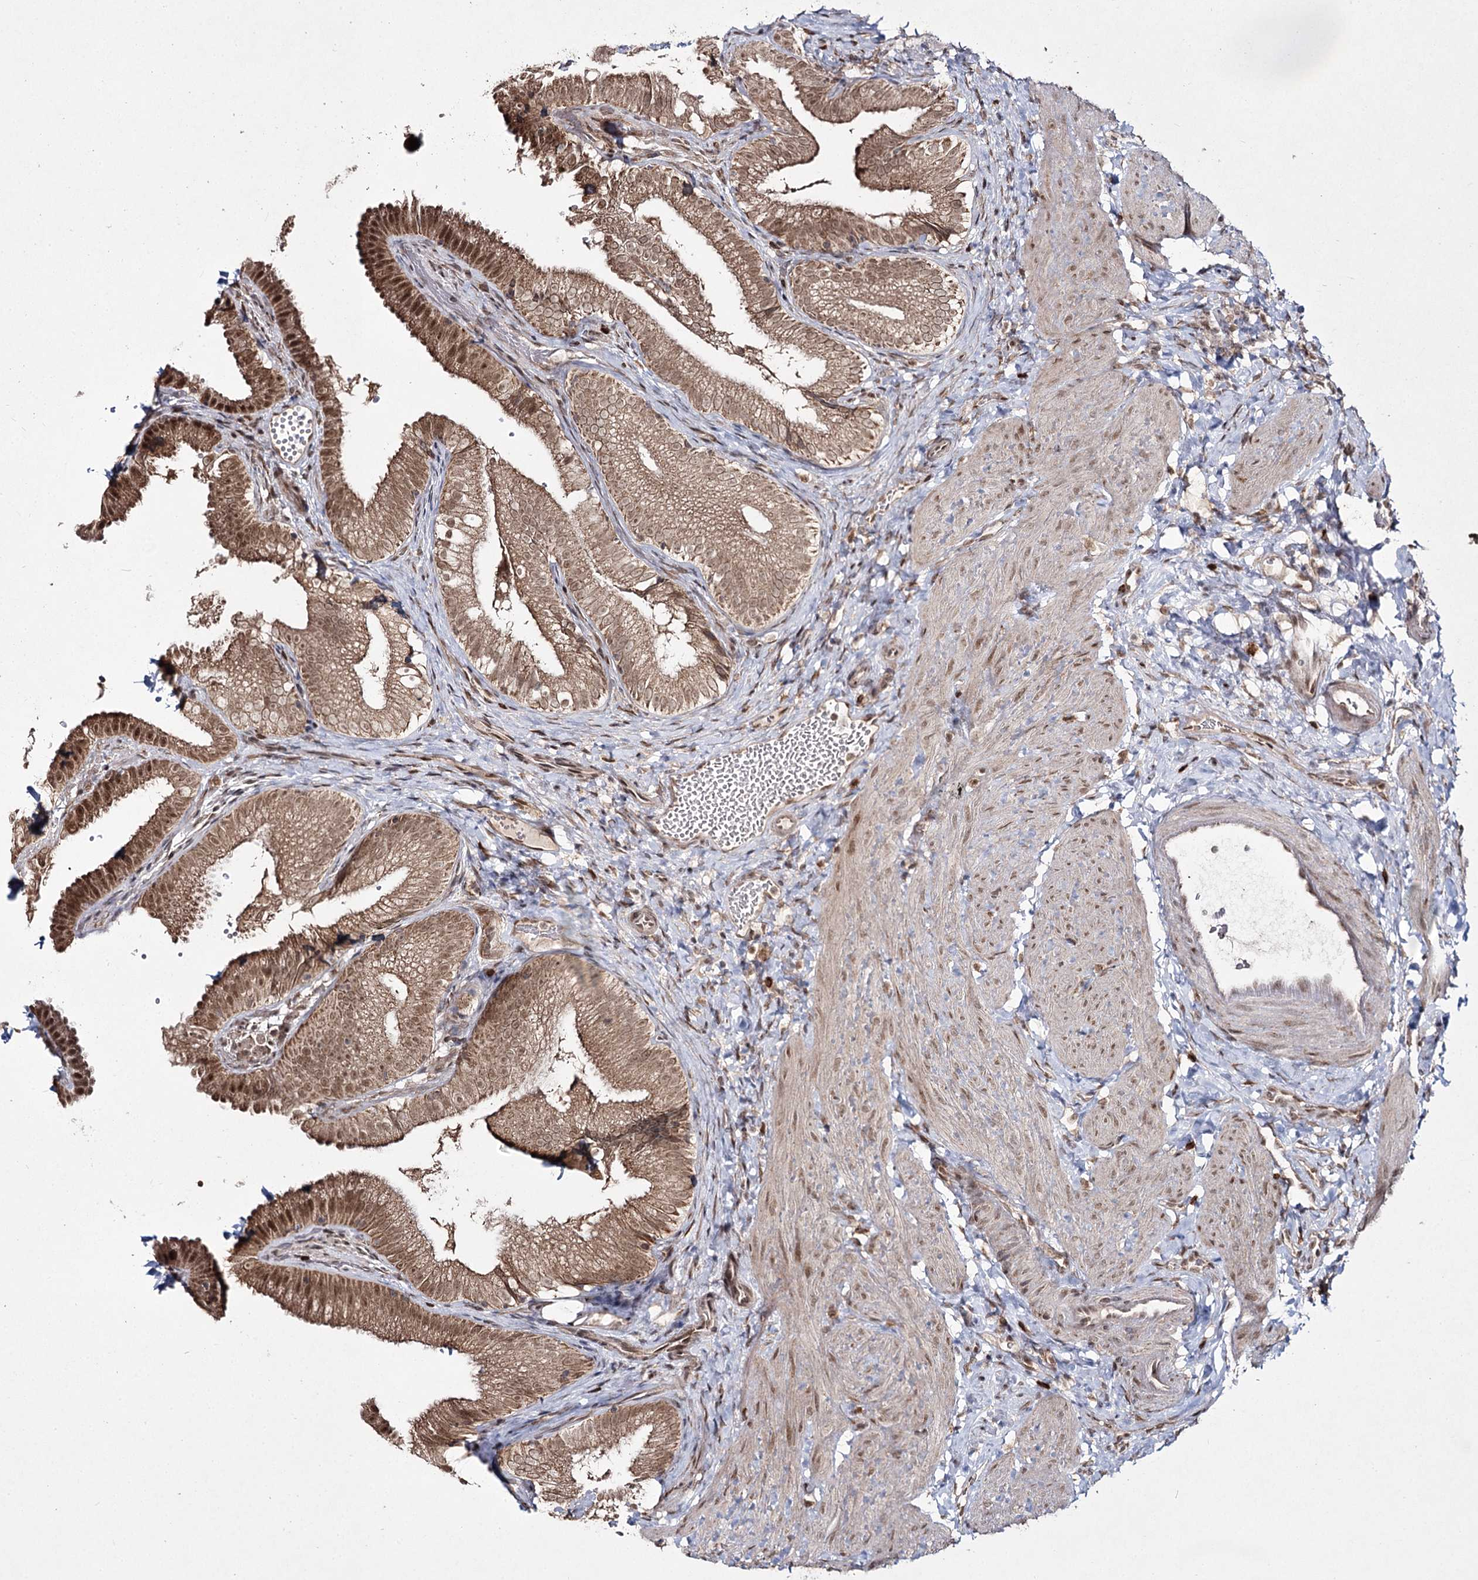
{"staining": {"intensity": "moderate", "quantity": ">75%", "location": "cytoplasmic/membranous,nuclear"}, "tissue": "gallbladder", "cell_type": "Glandular cells", "image_type": "normal", "snomed": [{"axis": "morphology", "description": "Normal tissue, NOS"}, {"axis": "topography", "description": "Gallbladder"}], "caption": "Immunohistochemistry of unremarkable human gallbladder displays medium levels of moderate cytoplasmic/membranous,nuclear staining in about >75% of glandular cells. (Brightfield microscopy of DAB IHC at high magnification).", "gene": "TRNT1", "patient": {"sex": "female", "age": 30}}